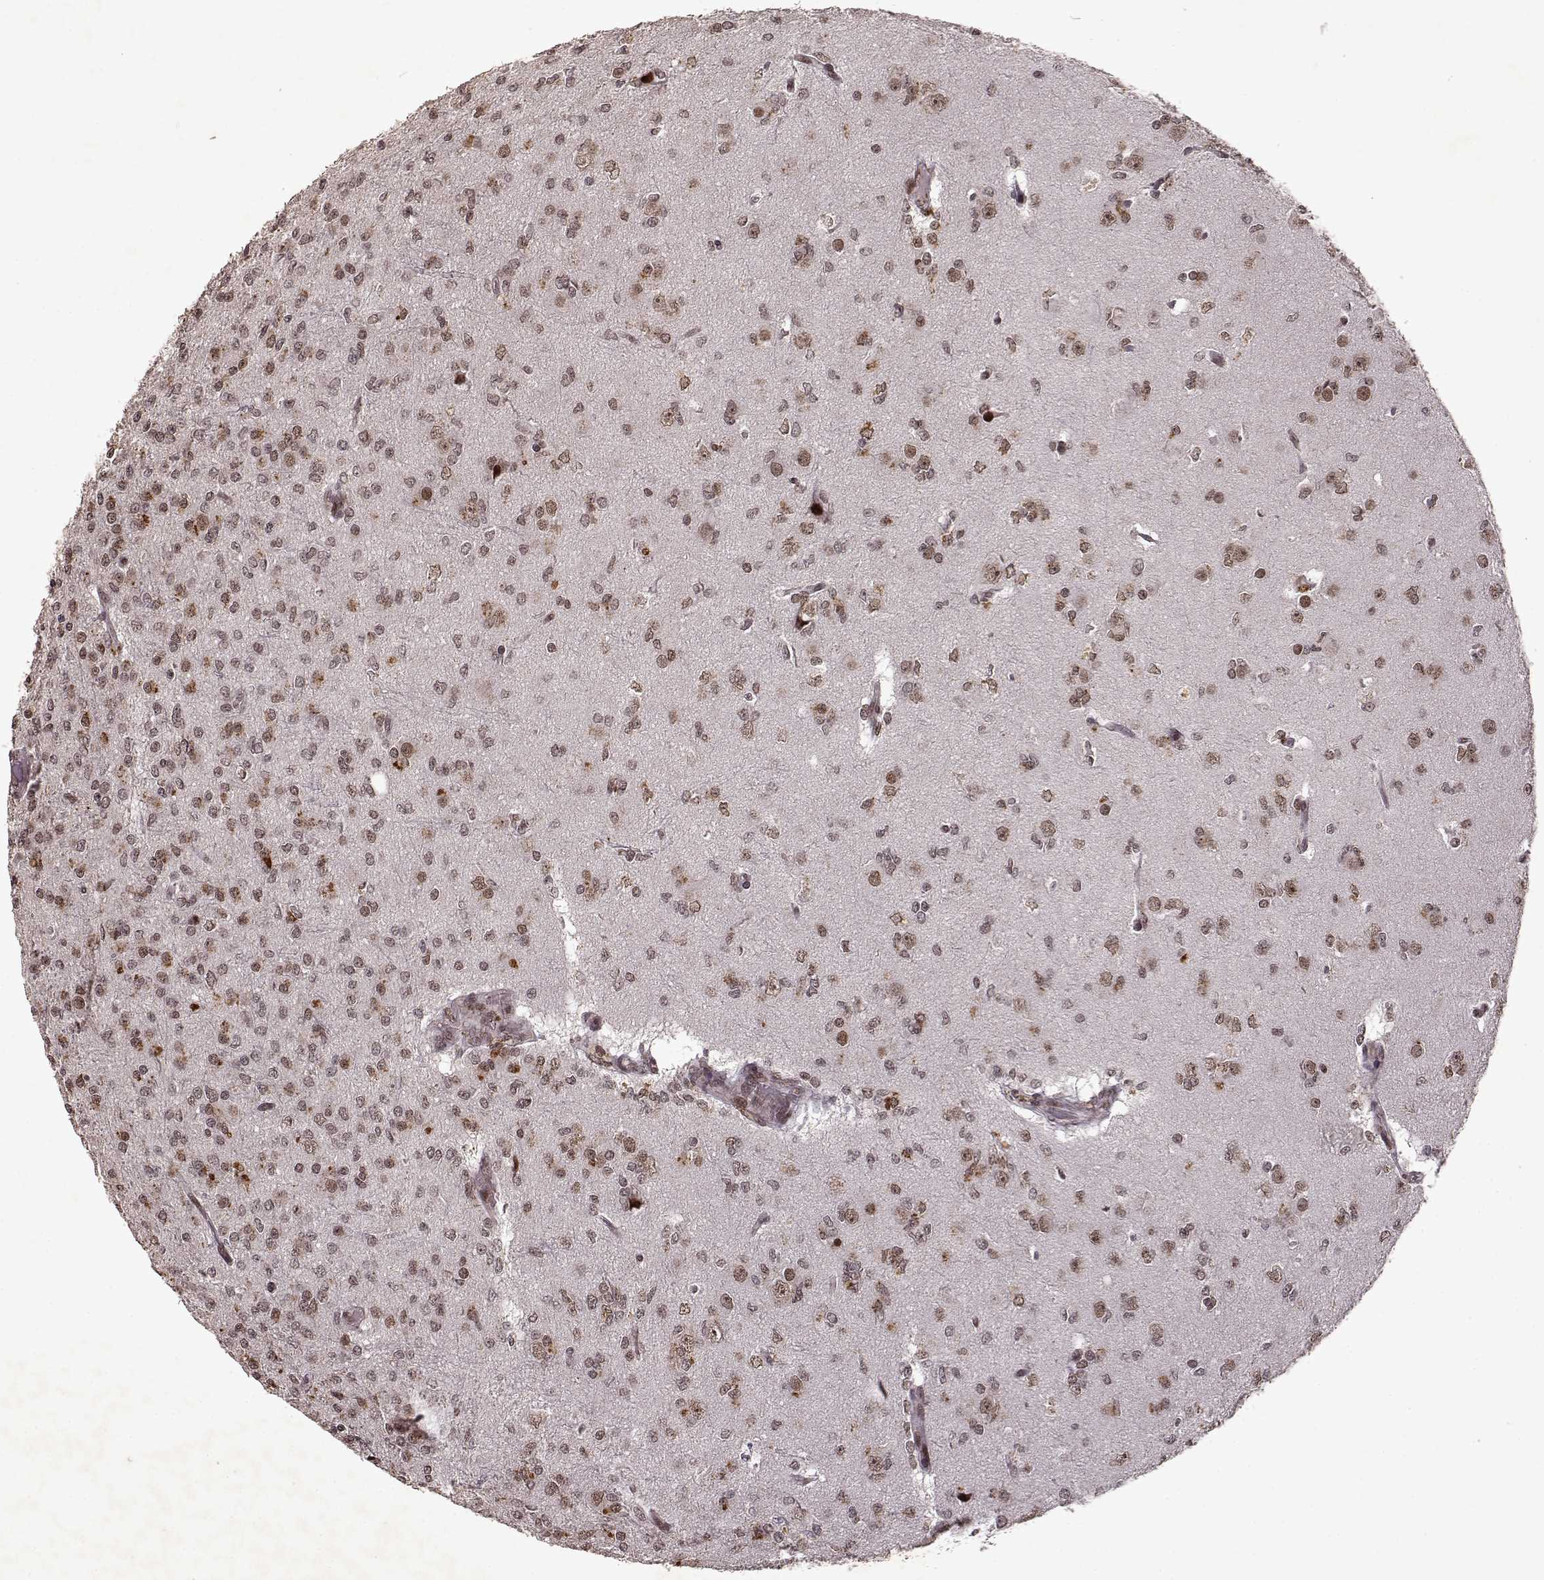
{"staining": {"intensity": "weak", "quantity": ">75%", "location": "nuclear"}, "tissue": "glioma", "cell_type": "Tumor cells", "image_type": "cancer", "snomed": [{"axis": "morphology", "description": "Glioma, malignant, Low grade"}, {"axis": "topography", "description": "Brain"}], "caption": "This micrograph exhibits IHC staining of glioma, with low weak nuclear expression in approximately >75% of tumor cells.", "gene": "RRAGD", "patient": {"sex": "male", "age": 27}}